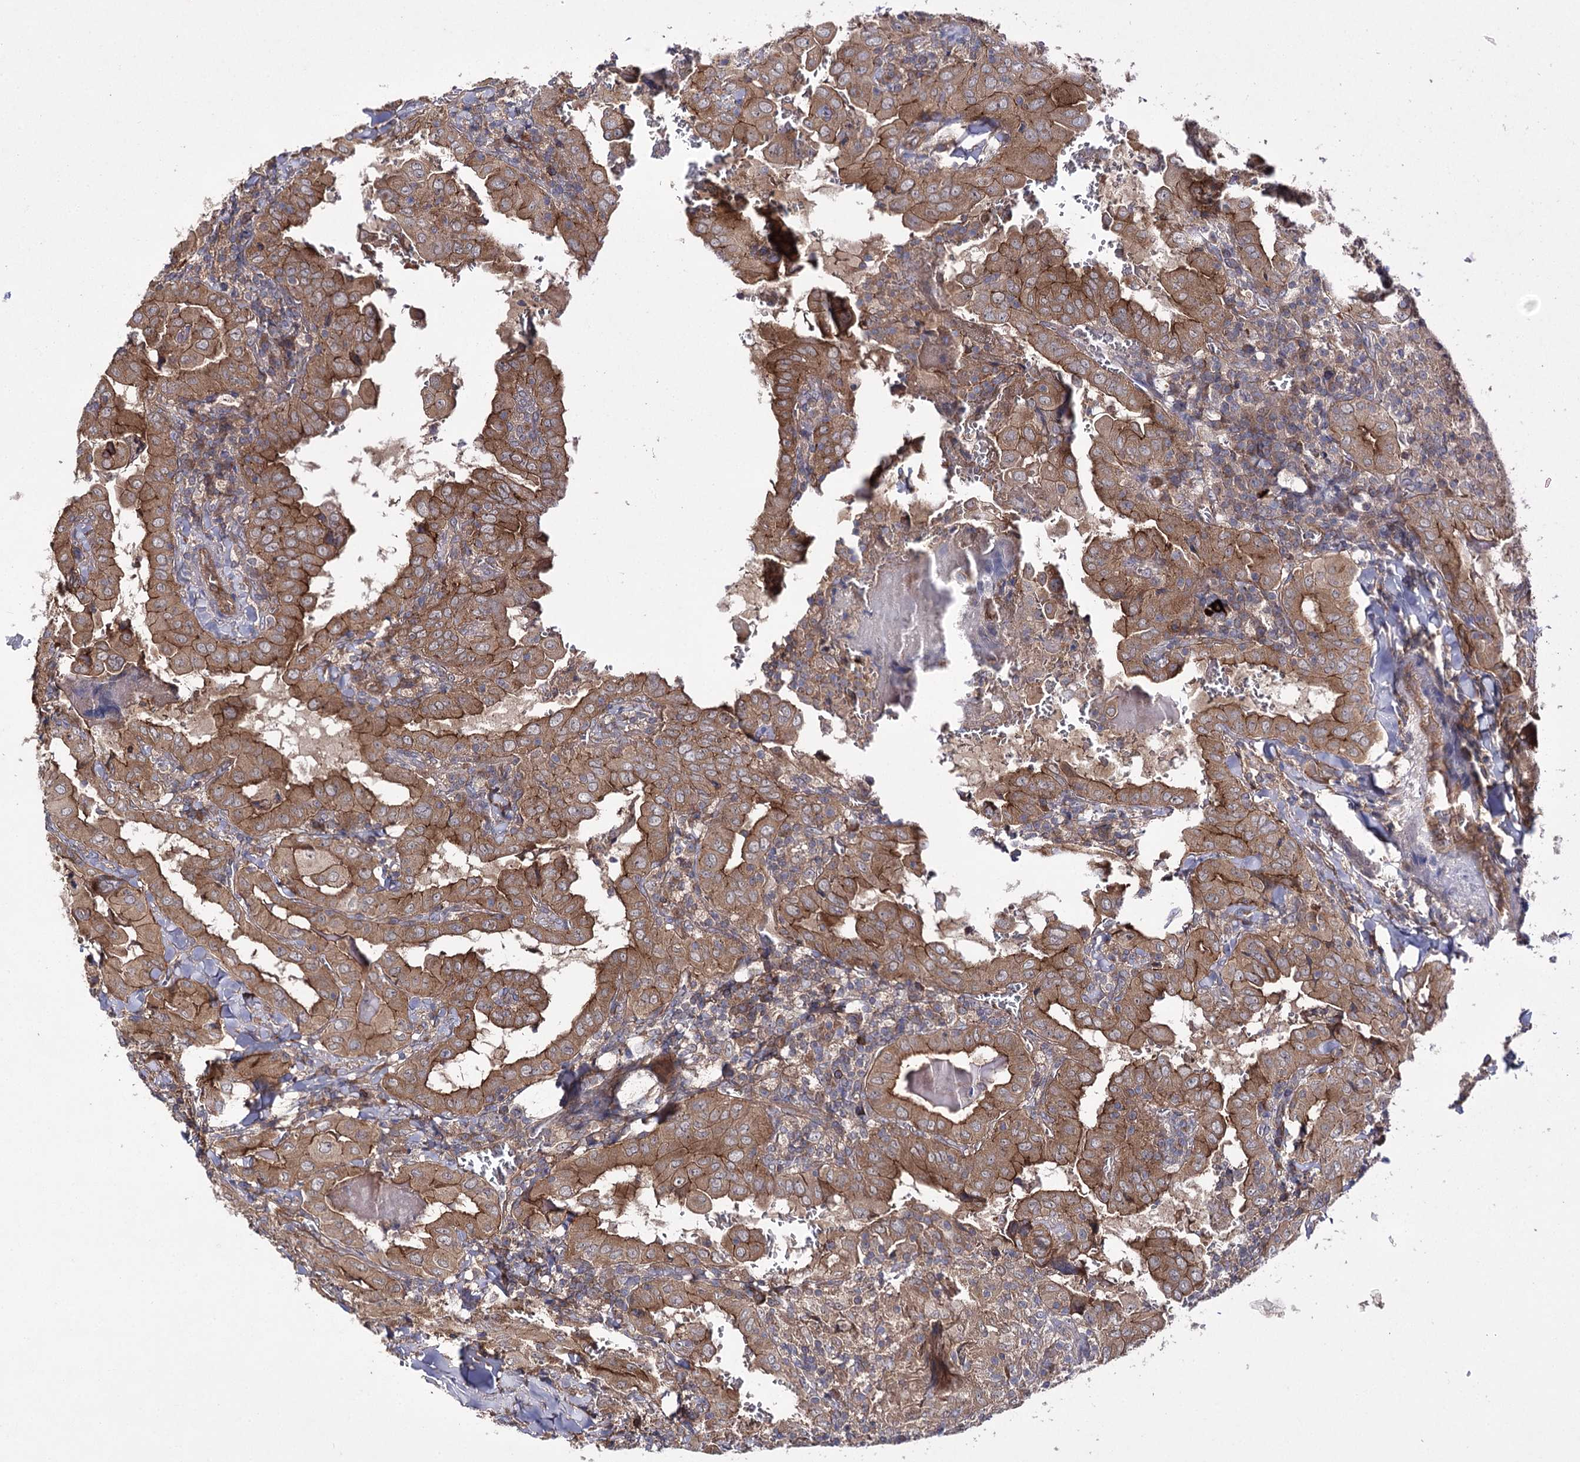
{"staining": {"intensity": "strong", "quantity": ">75%", "location": "cytoplasmic/membranous"}, "tissue": "thyroid cancer", "cell_type": "Tumor cells", "image_type": "cancer", "snomed": [{"axis": "morphology", "description": "Papillary adenocarcinoma, NOS"}, {"axis": "topography", "description": "Thyroid gland"}], "caption": "Thyroid cancer stained with a protein marker demonstrates strong staining in tumor cells.", "gene": "BCR", "patient": {"sex": "female", "age": 72}}